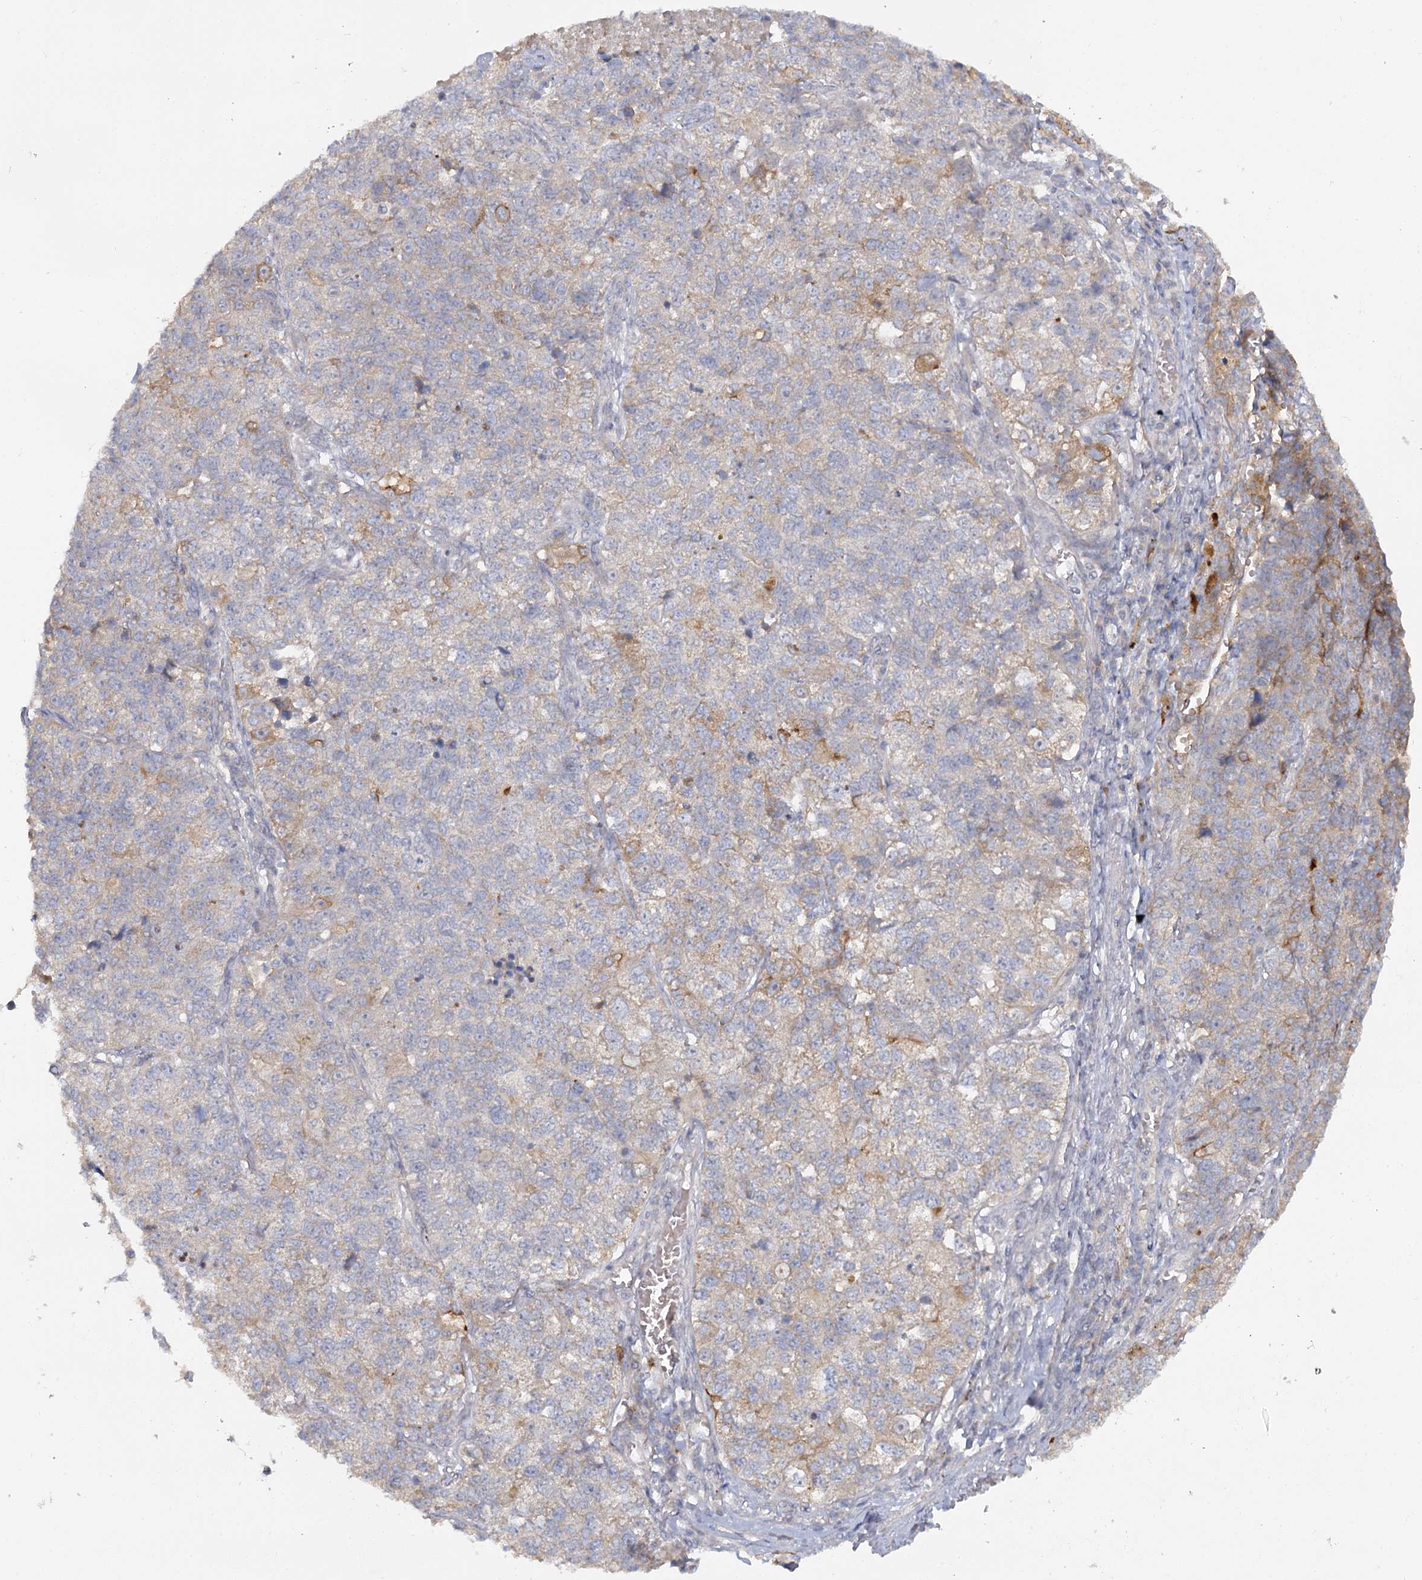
{"staining": {"intensity": "weak", "quantity": "<25%", "location": "cytoplasmic/membranous"}, "tissue": "lung cancer", "cell_type": "Tumor cells", "image_type": "cancer", "snomed": [{"axis": "morphology", "description": "Adenocarcinoma, NOS"}, {"axis": "topography", "description": "Lung"}], "caption": "Tumor cells show no significant protein positivity in lung cancer.", "gene": "ANGPTL5", "patient": {"sex": "male", "age": 49}}